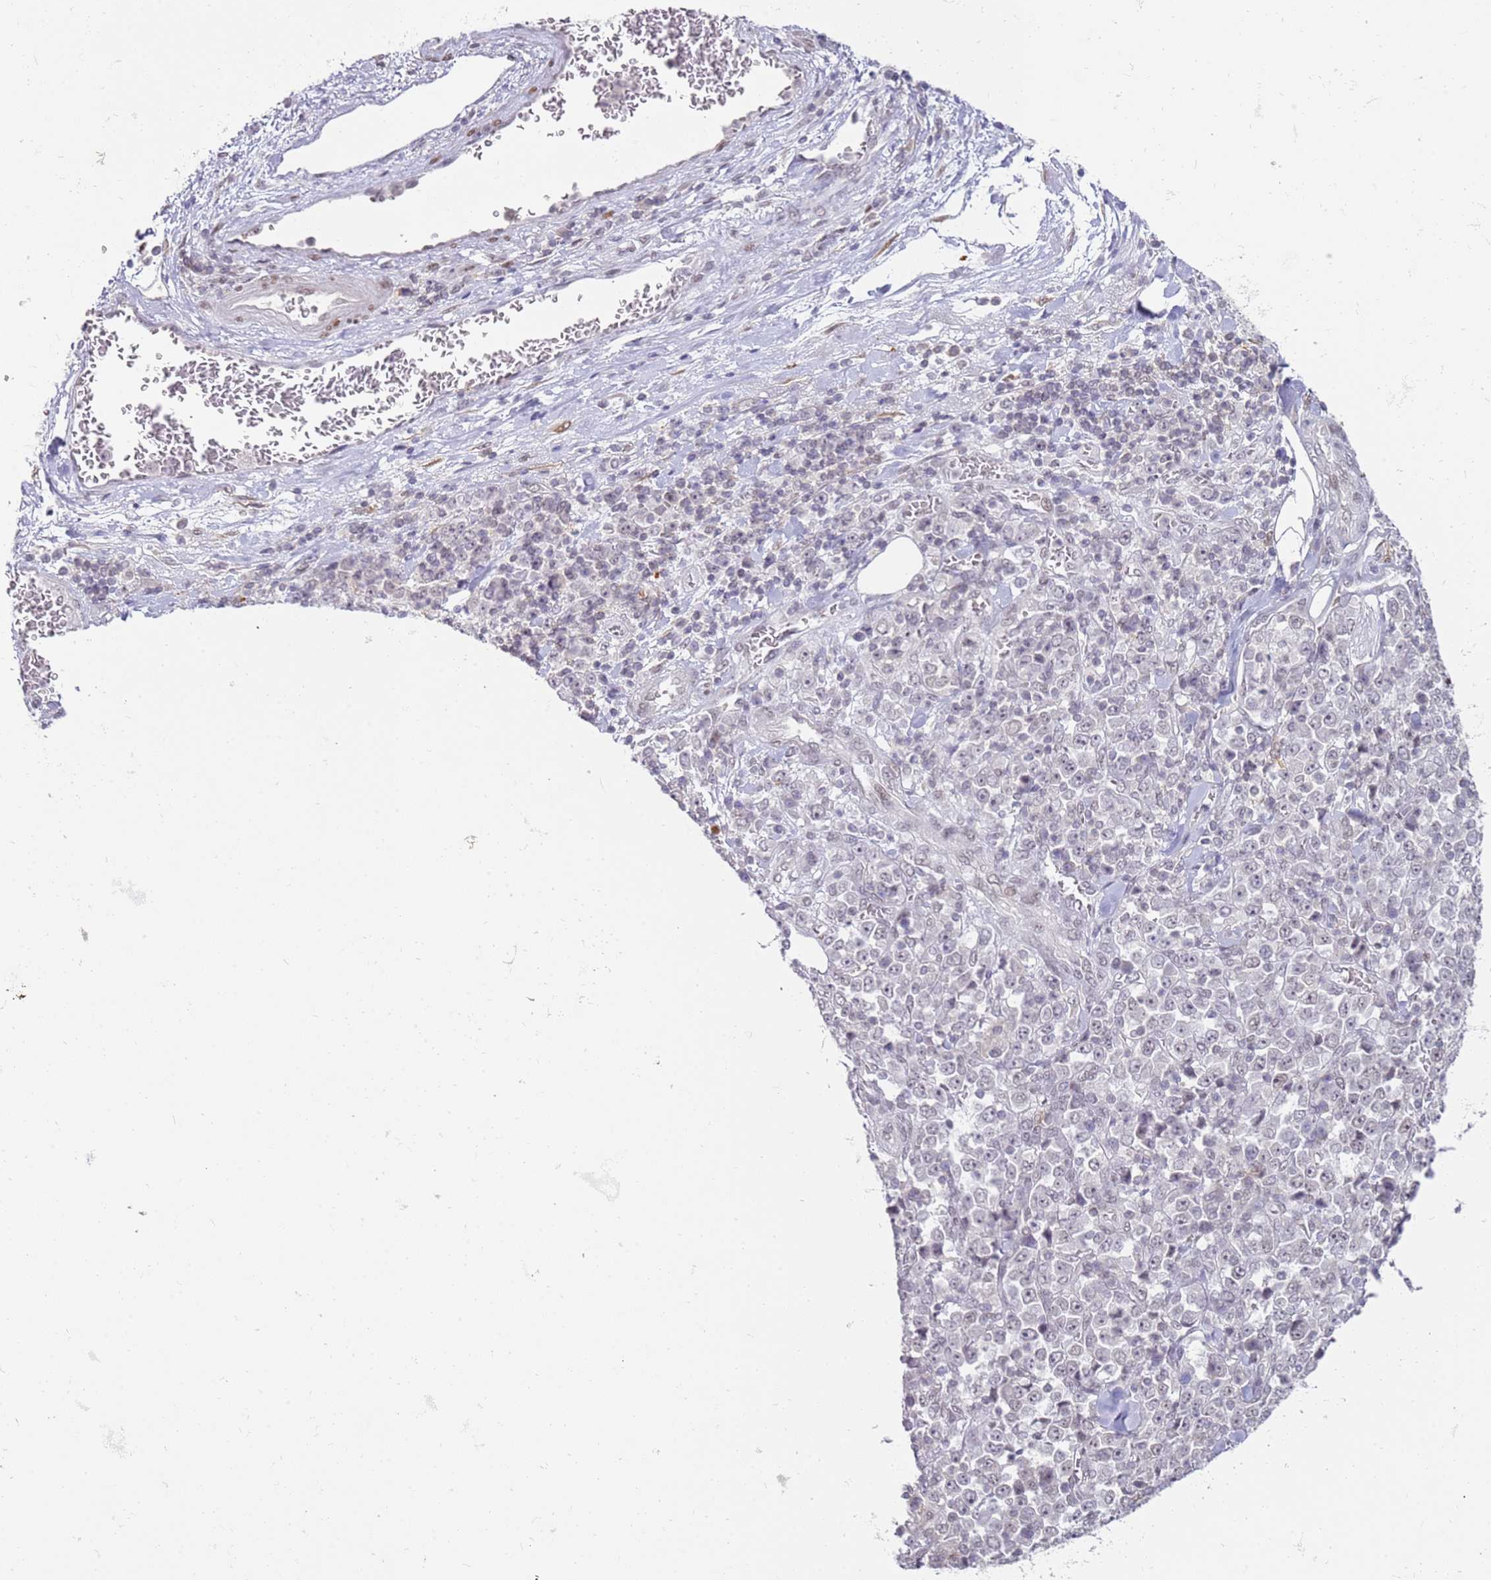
{"staining": {"intensity": "negative", "quantity": "none", "location": "none"}, "tissue": "stomach cancer", "cell_type": "Tumor cells", "image_type": "cancer", "snomed": [{"axis": "morphology", "description": "Normal tissue, NOS"}, {"axis": "morphology", "description": "Adenocarcinoma, NOS"}, {"axis": "topography", "description": "Stomach, upper"}, {"axis": "topography", "description": "Stomach"}], "caption": "Tumor cells show no significant protein positivity in stomach cancer.", "gene": "PHC2", "patient": {"sex": "male", "age": 59}}